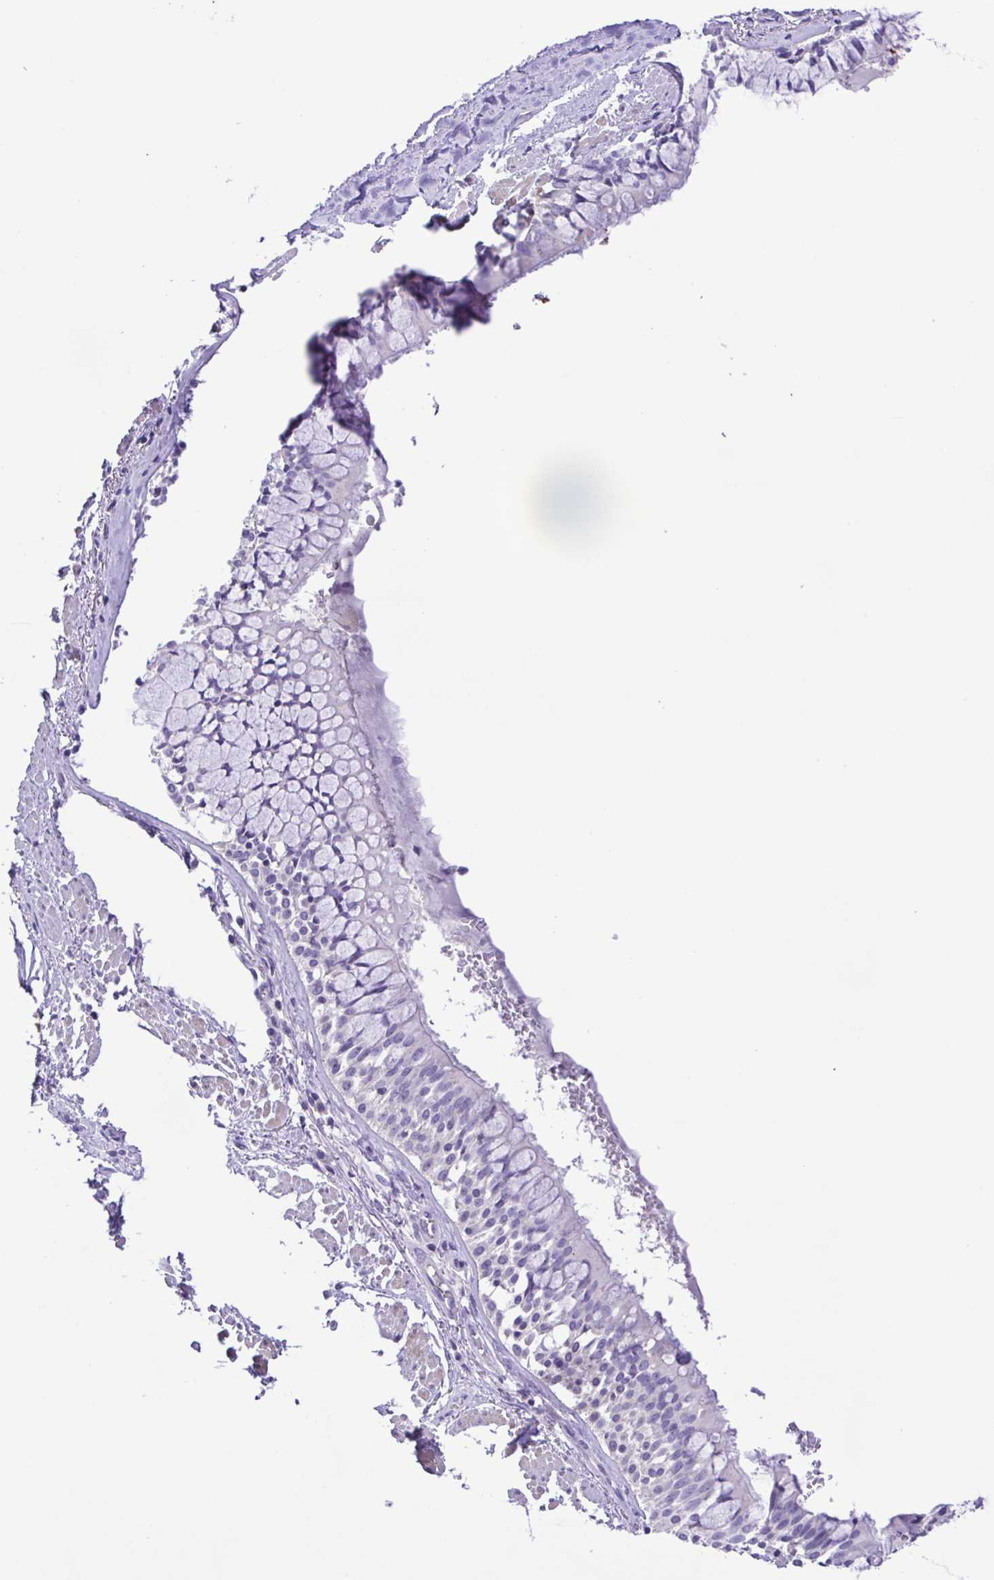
{"staining": {"intensity": "negative", "quantity": "none", "location": "none"}, "tissue": "adipose tissue", "cell_type": "Adipocytes", "image_type": "normal", "snomed": [{"axis": "morphology", "description": "Normal tissue, NOS"}, {"axis": "topography", "description": "Cartilage tissue"}, {"axis": "topography", "description": "Bronchus"}], "caption": "A high-resolution micrograph shows immunohistochemistry staining of unremarkable adipose tissue, which exhibits no significant staining in adipocytes.", "gene": "ISM2", "patient": {"sex": "male", "age": 64}}